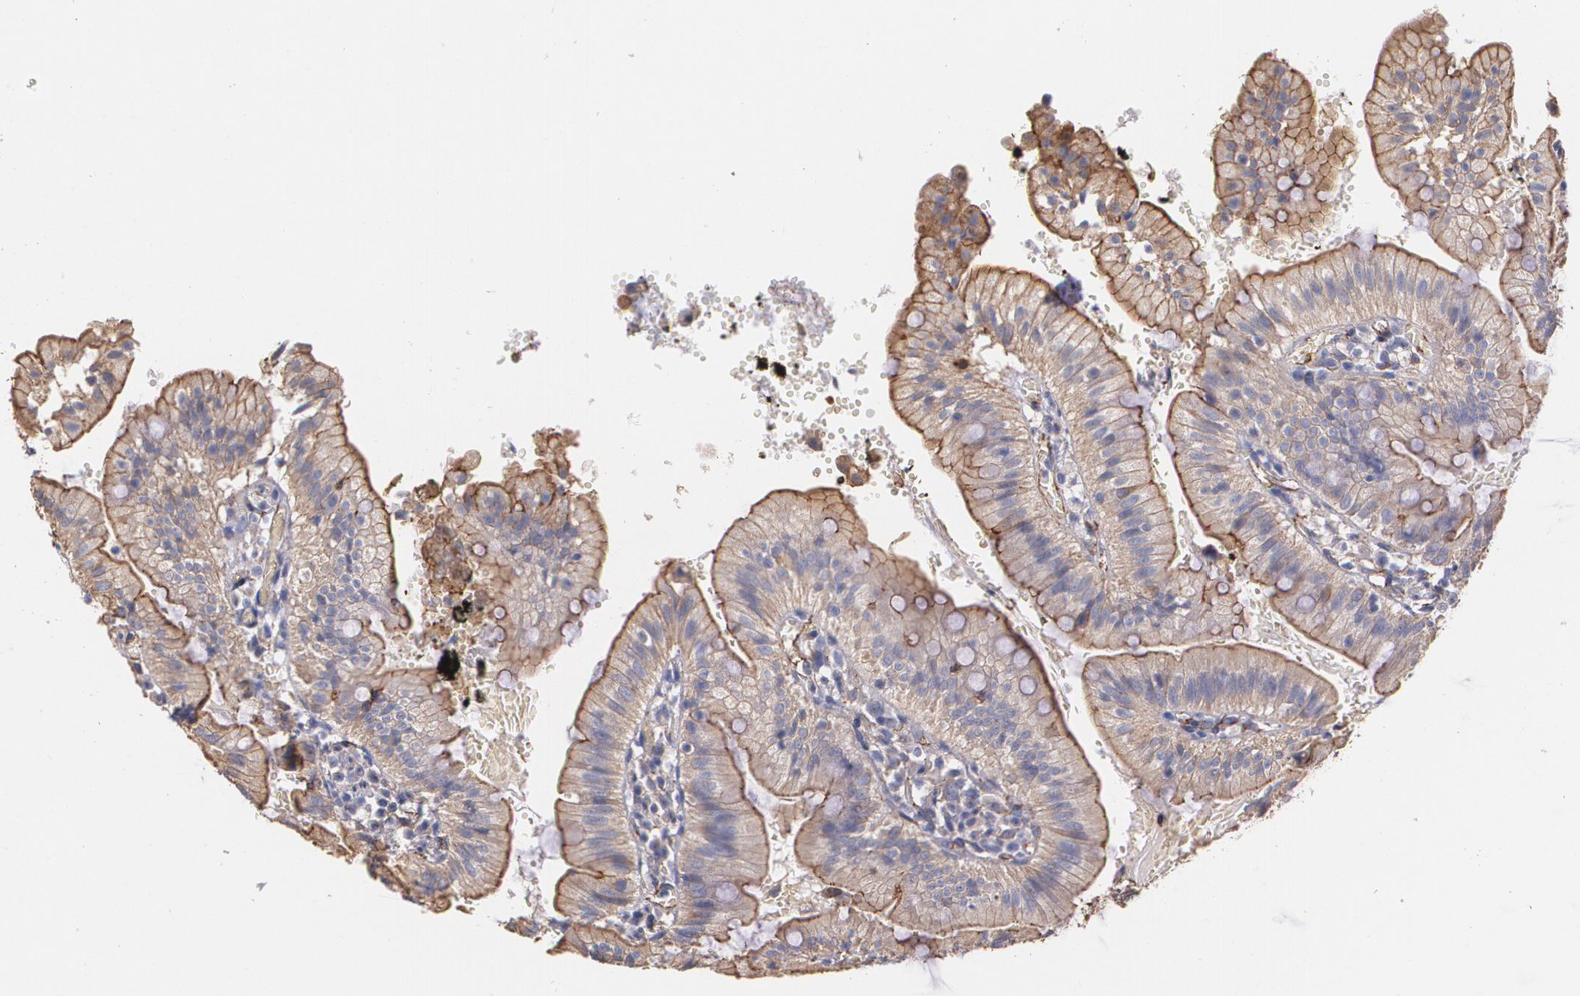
{"staining": {"intensity": "strong", "quantity": ">75%", "location": "cytoplasmic/membranous"}, "tissue": "small intestine", "cell_type": "Glandular cells", "image_type": "normal", "snomed": [{"axis": "morphology", "description": "Normal tissue, NOS"}, {"axis": "topography", "description": "Small intestine"}], "caption": "The immunohistochemical stain highlights strong cytoplasmic/membranous expression in glandular cells of benign small intestine.", "gene": "TJP1", "patient": {"sex": "male", "age": 71}}